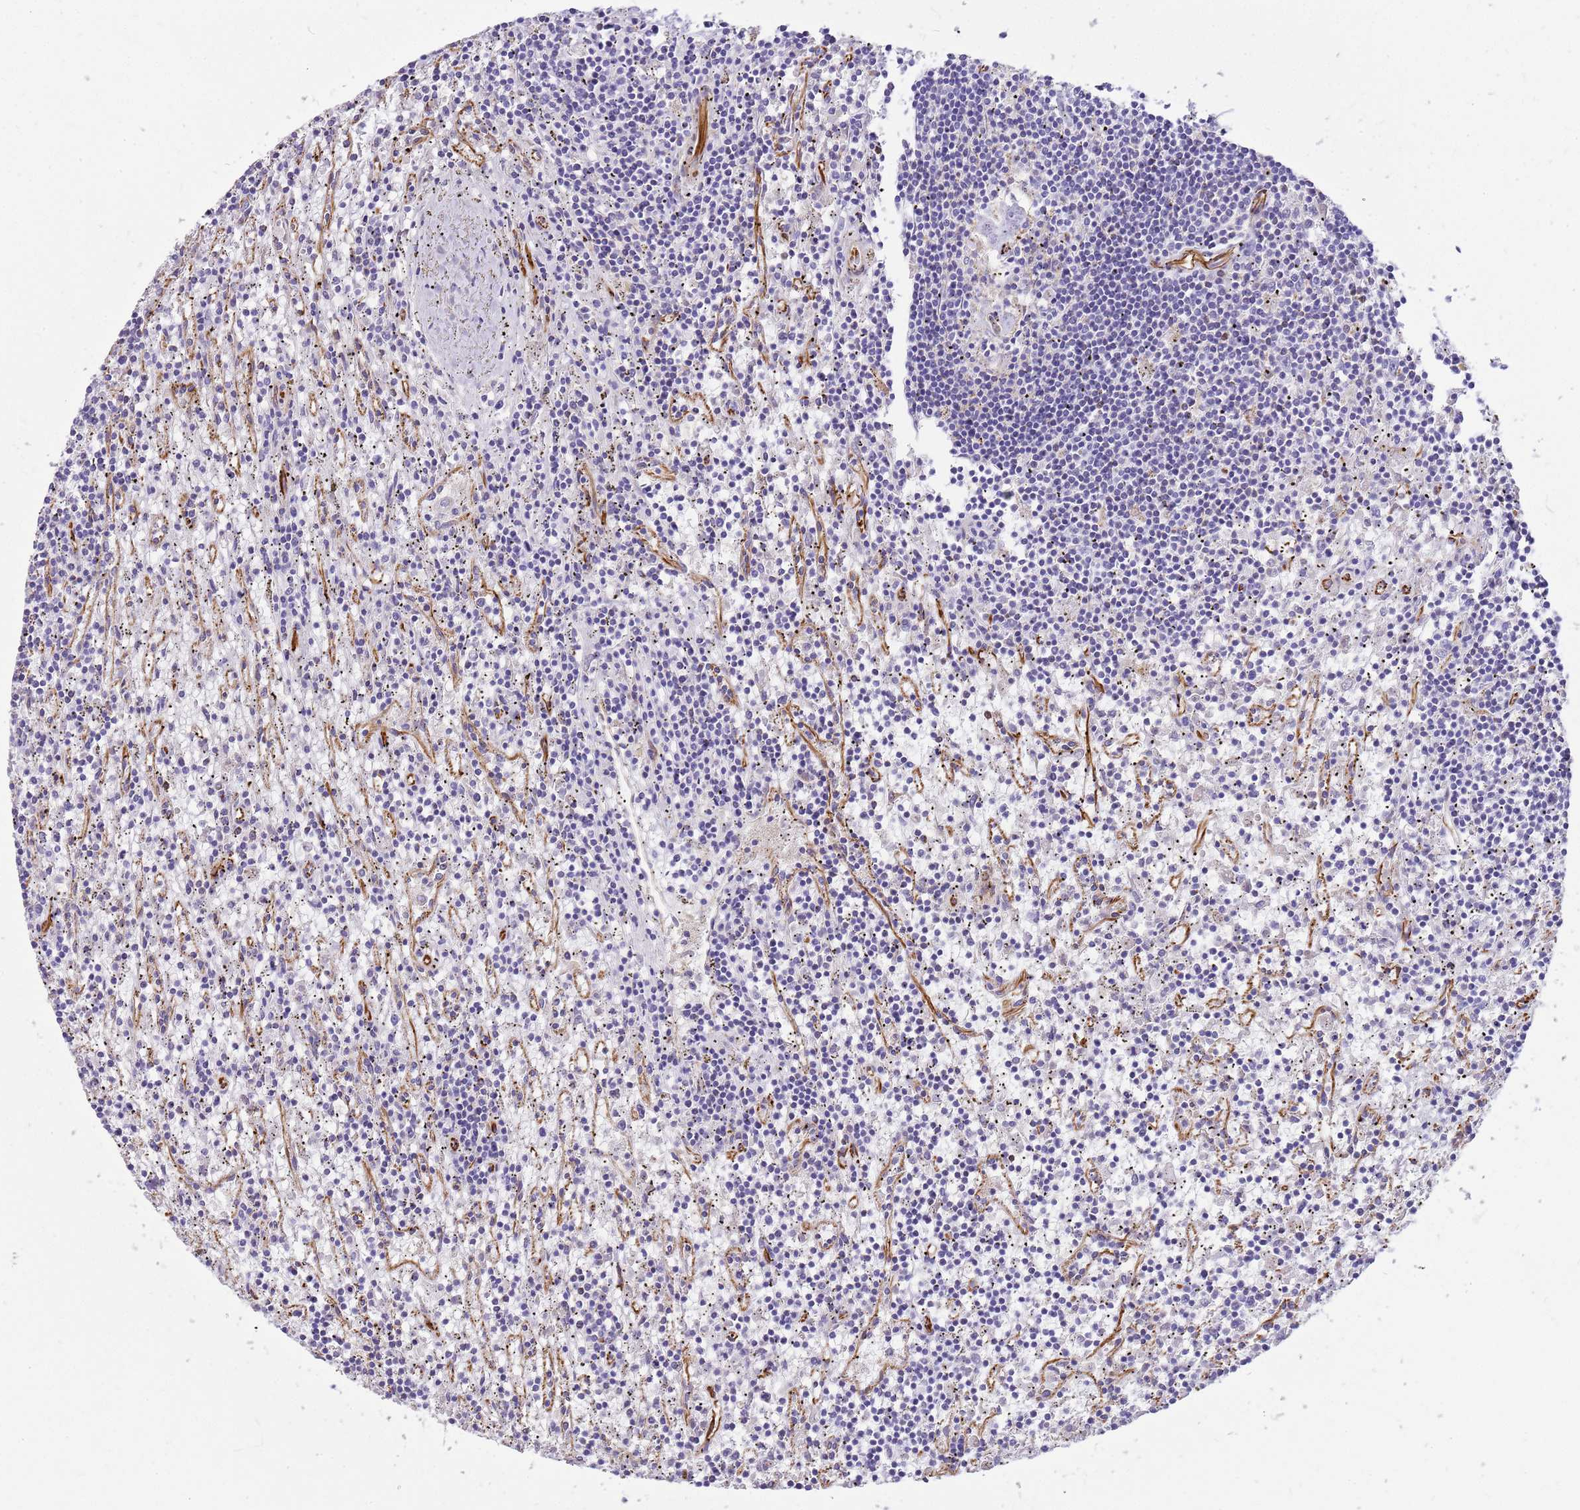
{"staining": {"intensity": "negative", "quantity": "none", "location": "none"}, "tissue": "lymphoma", "cell_type": "Tumor cells", "image_type": "cancer", "snomed": [{"axis": "morphology", "description": "Malignant lymphoma, non-Hodgkin's type, Low grade"}, {"axis": "topography", "description": "Spleen"}], "caption": "High magnification brightfield microscopy of lymphoma stained with DAB (3,3'-diaminobenzidine) (brown) and counterstained with hematoxylin (blue): tumor cells show no significant positivity.", "gene": "ZDHHC1", "patient": {"sex": "male", "age": 76}}